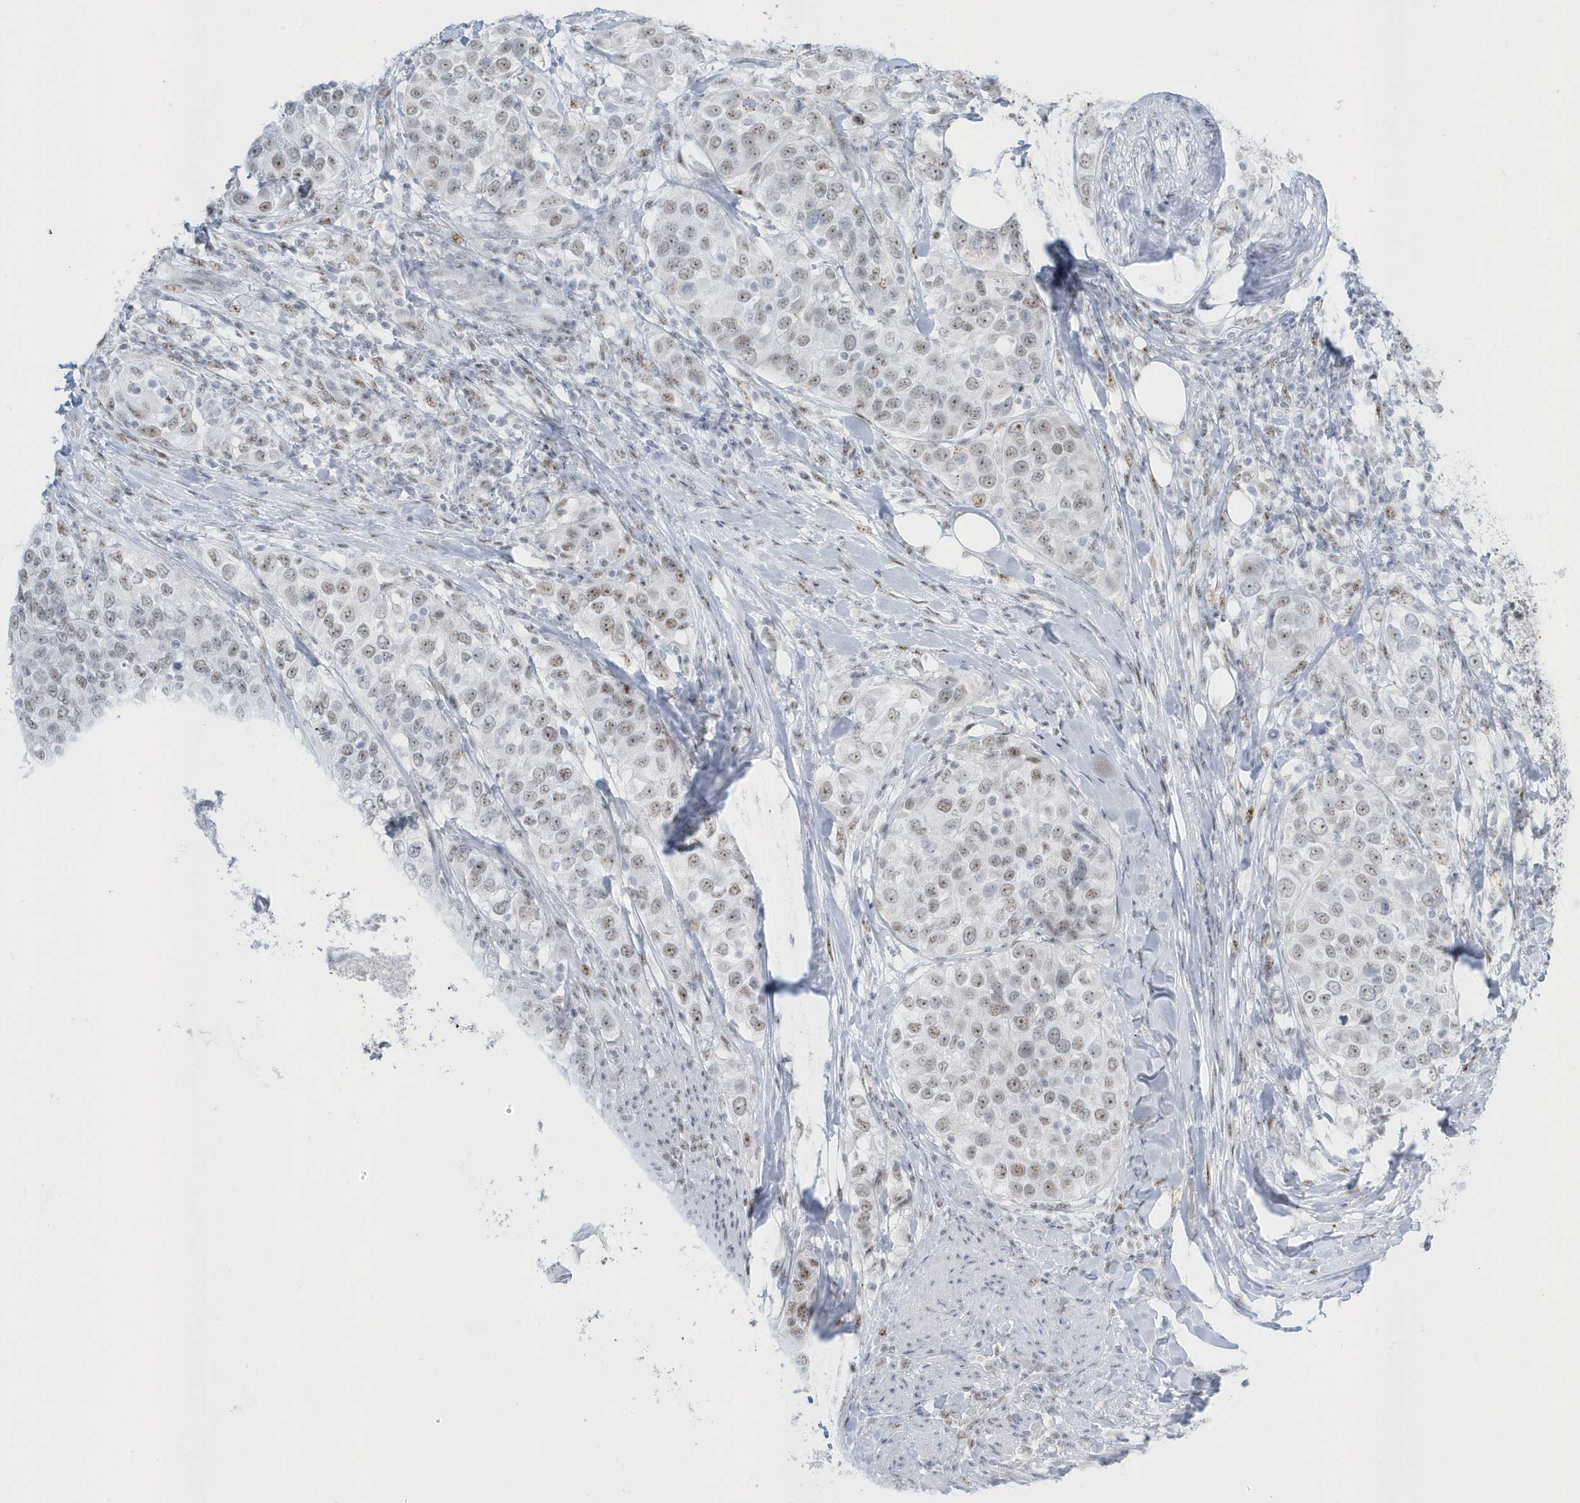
{"staining": {"intensity": "weak", "quantity": "25%-75%", "location": "nuclear"}, "tissue": "urothelial cancer", "cell_type": "Tumor cells", "image_type": "cancer", "snomed": [{"axis": "morphology", "description": "Urothelial carcinoma, High grade"}, {"axis": "topography", "description": "Urinary bladder"}], "caption": "IHC staining of urothelial cancer, which exhibits low levels of weak nuclear expression in about 25%-75% of tumor cells indicating weak nuclear protein staining. The staining was performed using DAB (3,3'-diaminobenzidine) (brown) for protein detection and nuclei were counterstained in hematoxylin (blue).", "gene": "PLEKHN1", "patient": {"sex": "female", "age": 80}}